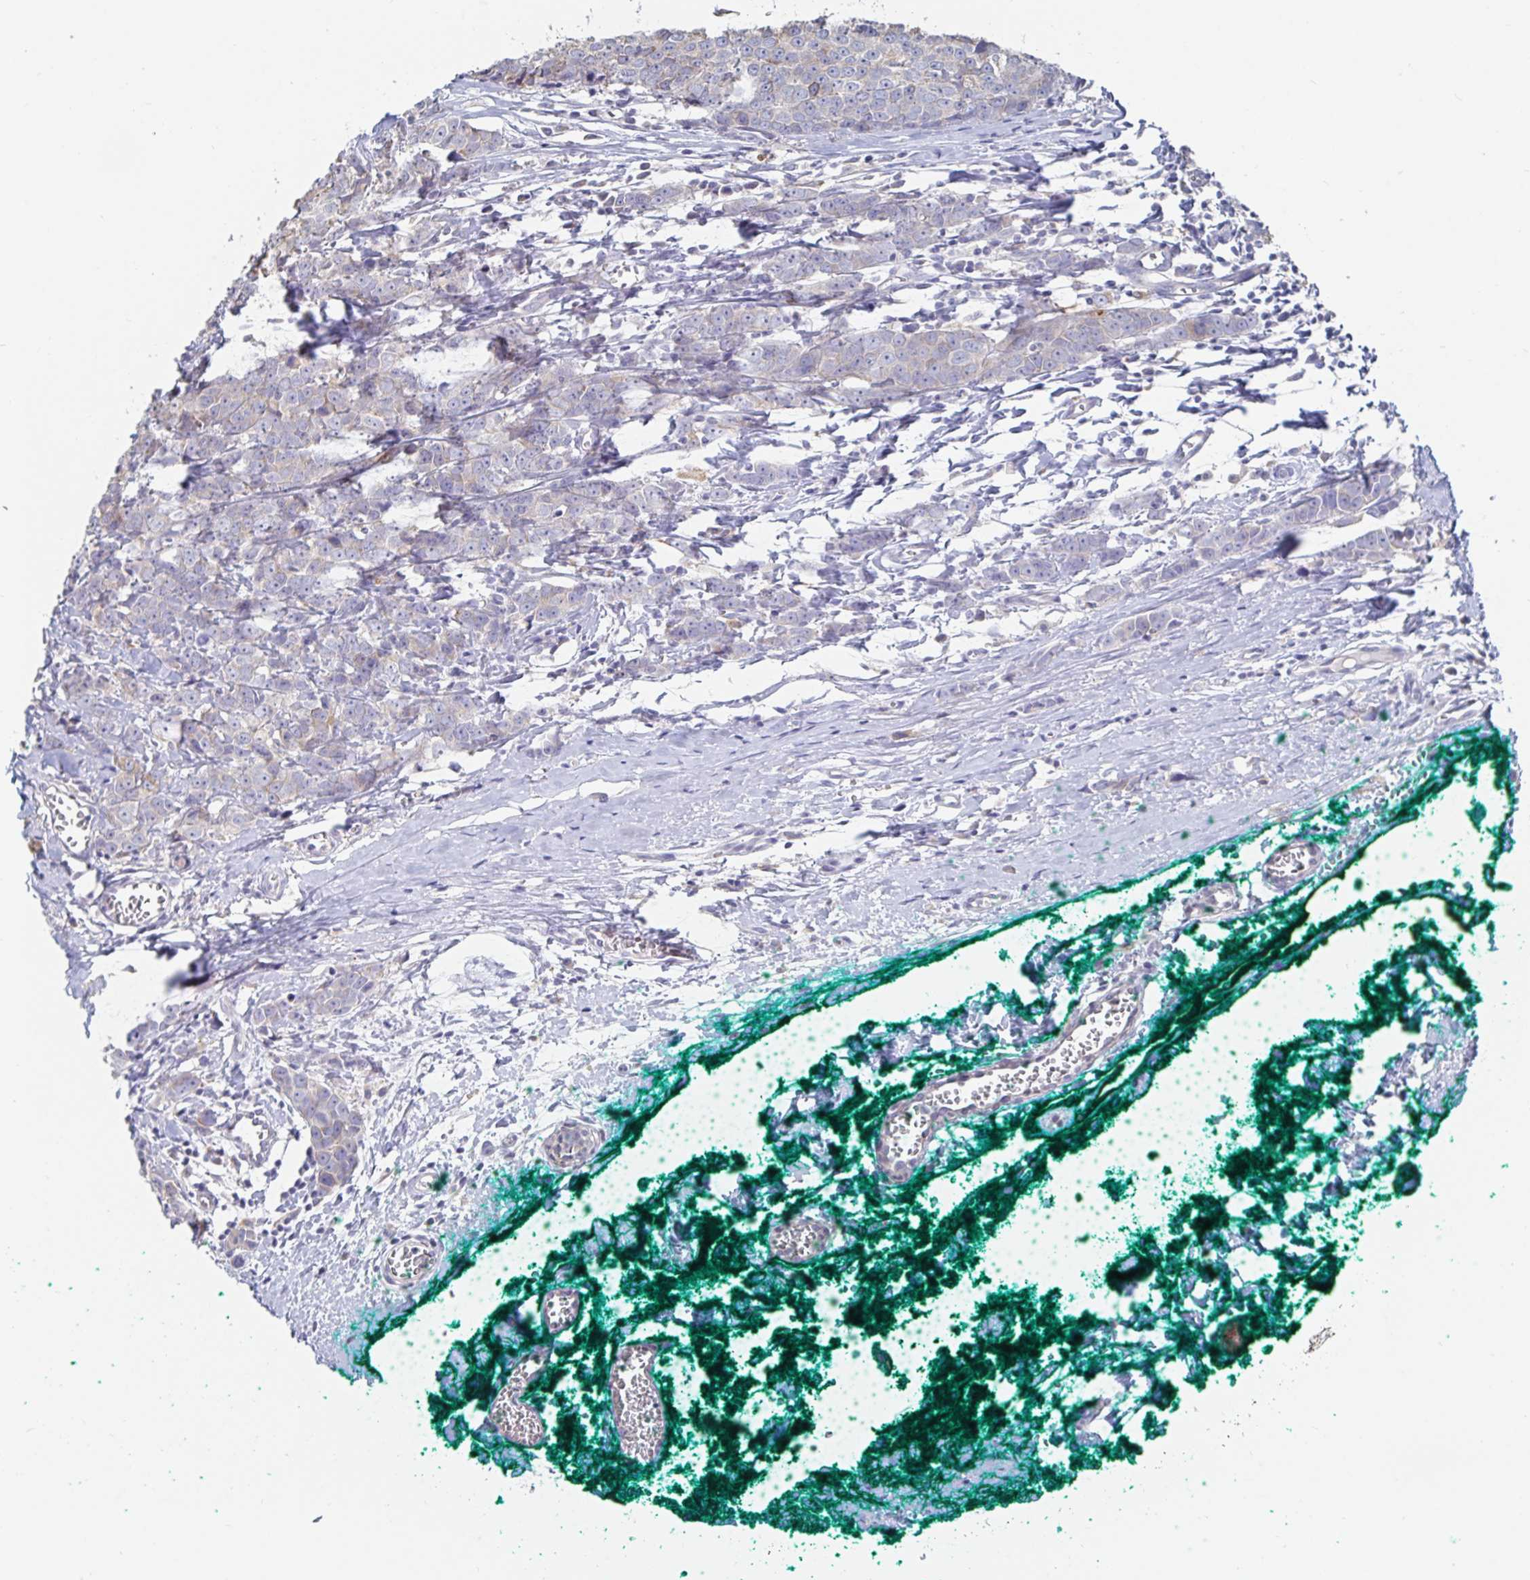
{"staining": {"intensity": "negative", "quantity": "none", "location": "none"}, "tissue": "breast cancer", "cell_type": "Tumor cells", "image_type": "cancer", "snomed": [{"axis": "morphology", "description": "Duct carcinoma"}, {"axis": "topography", "description": "Breast"}], "caption": "The micrograph reveals no significant expression in tumor cells of breast cancer. (Brightfield microscopy of DAB (3,3'-diaminobenzidine) immunohistochemistry at high magnification).", "gene": "SPPL3", "patient": {"sex": "female", "age": 80}}